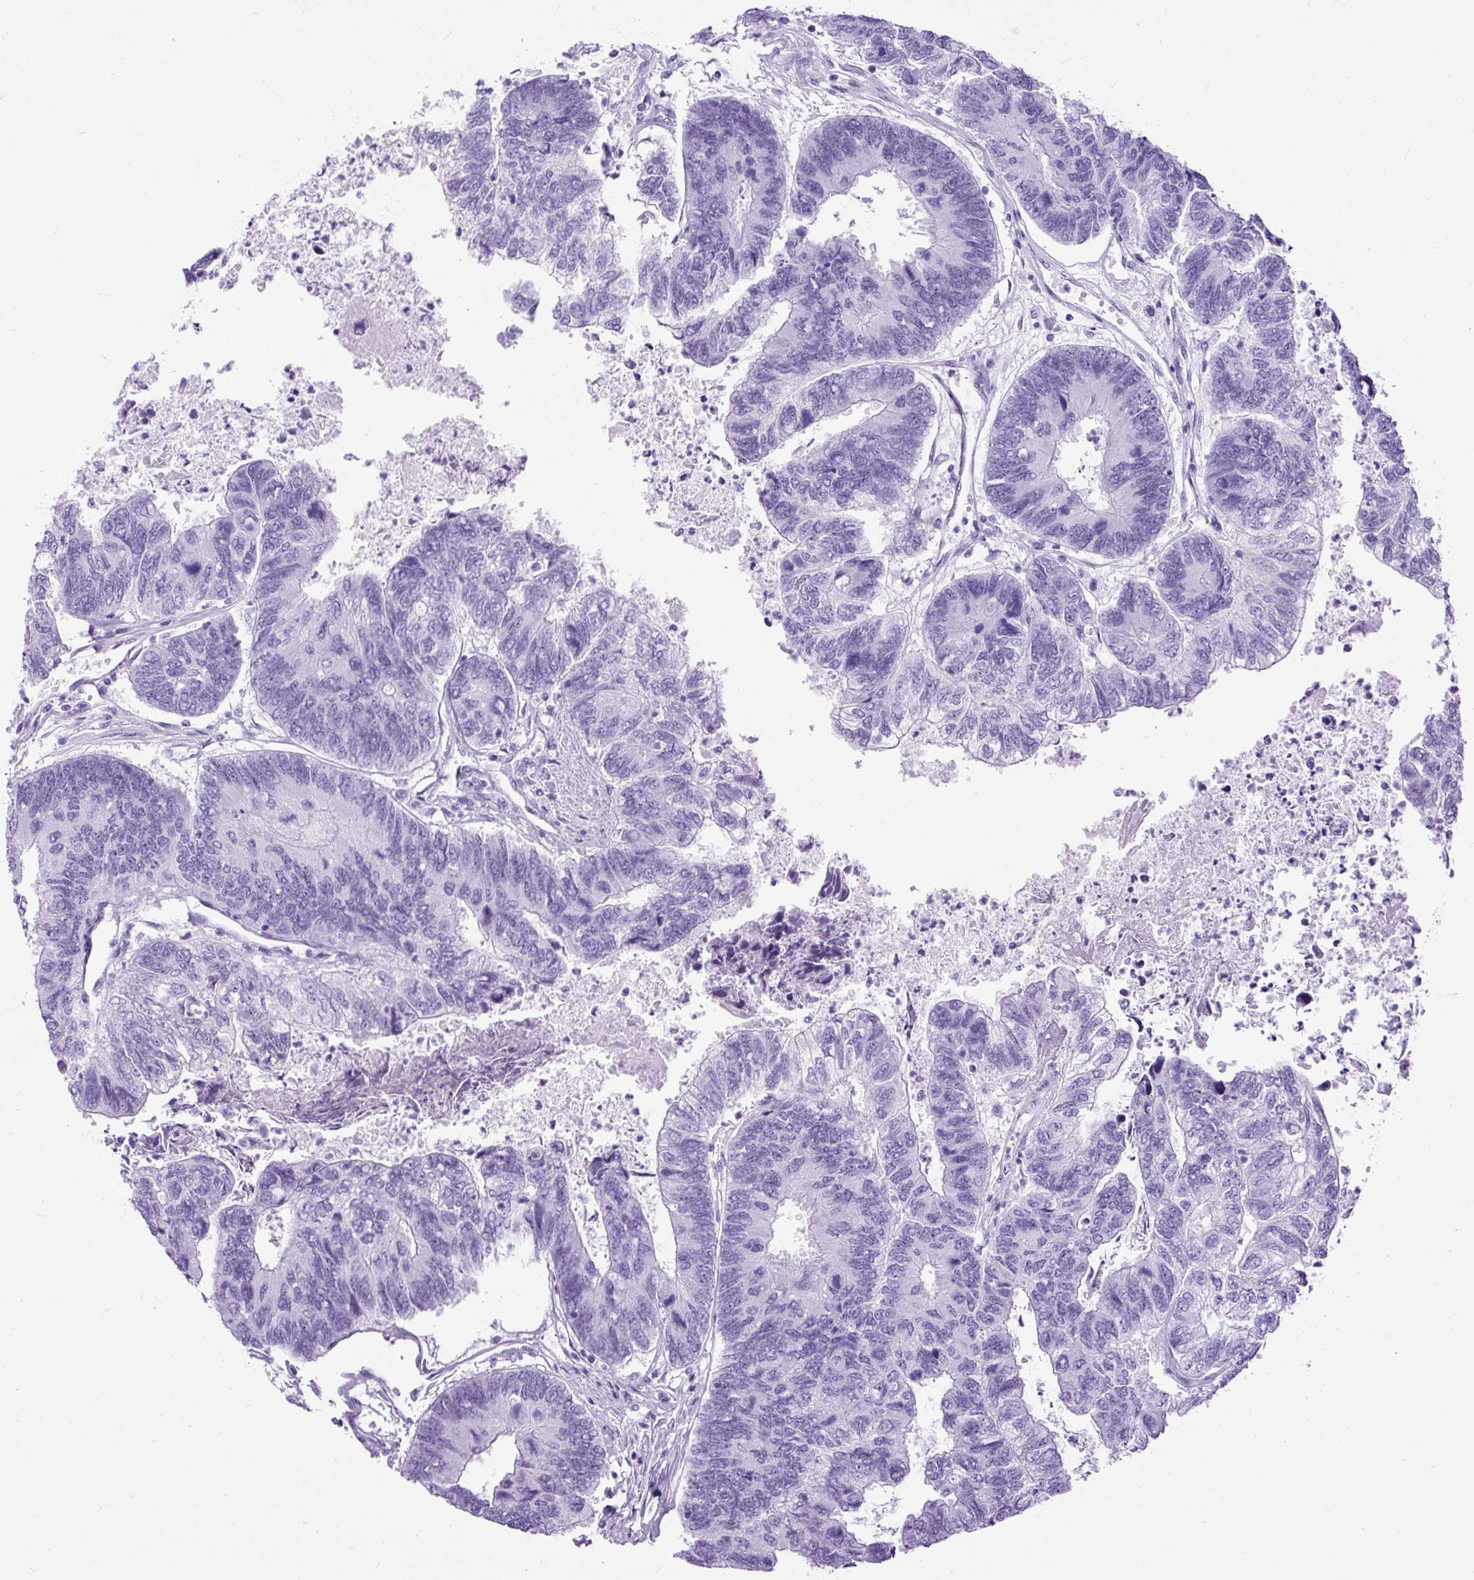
{"staining": {"intensity": "negative", "quantity": "none", "location": "none"}, "tissue": "colorectal cancer", "cell_type": "Tumor cells", "image_type": "cancer", "snomed": [{"axis": "morphology", "description": "Adenocarcinoma, NOS"}, {"axis": "topography", "description": "Colon"}], "caption": "DAB (3,3'-diaminobenzidine) immunohistochemical staining of colorectal cancer (adenocarcinoma) displays no significant staining in tumor cells. (DAB immunohistochemistry (IHC) visualized using brightfield microscopy, high magnification).", "gene": "PDIA2", "patient": {"sex": "female", "age": 67}}